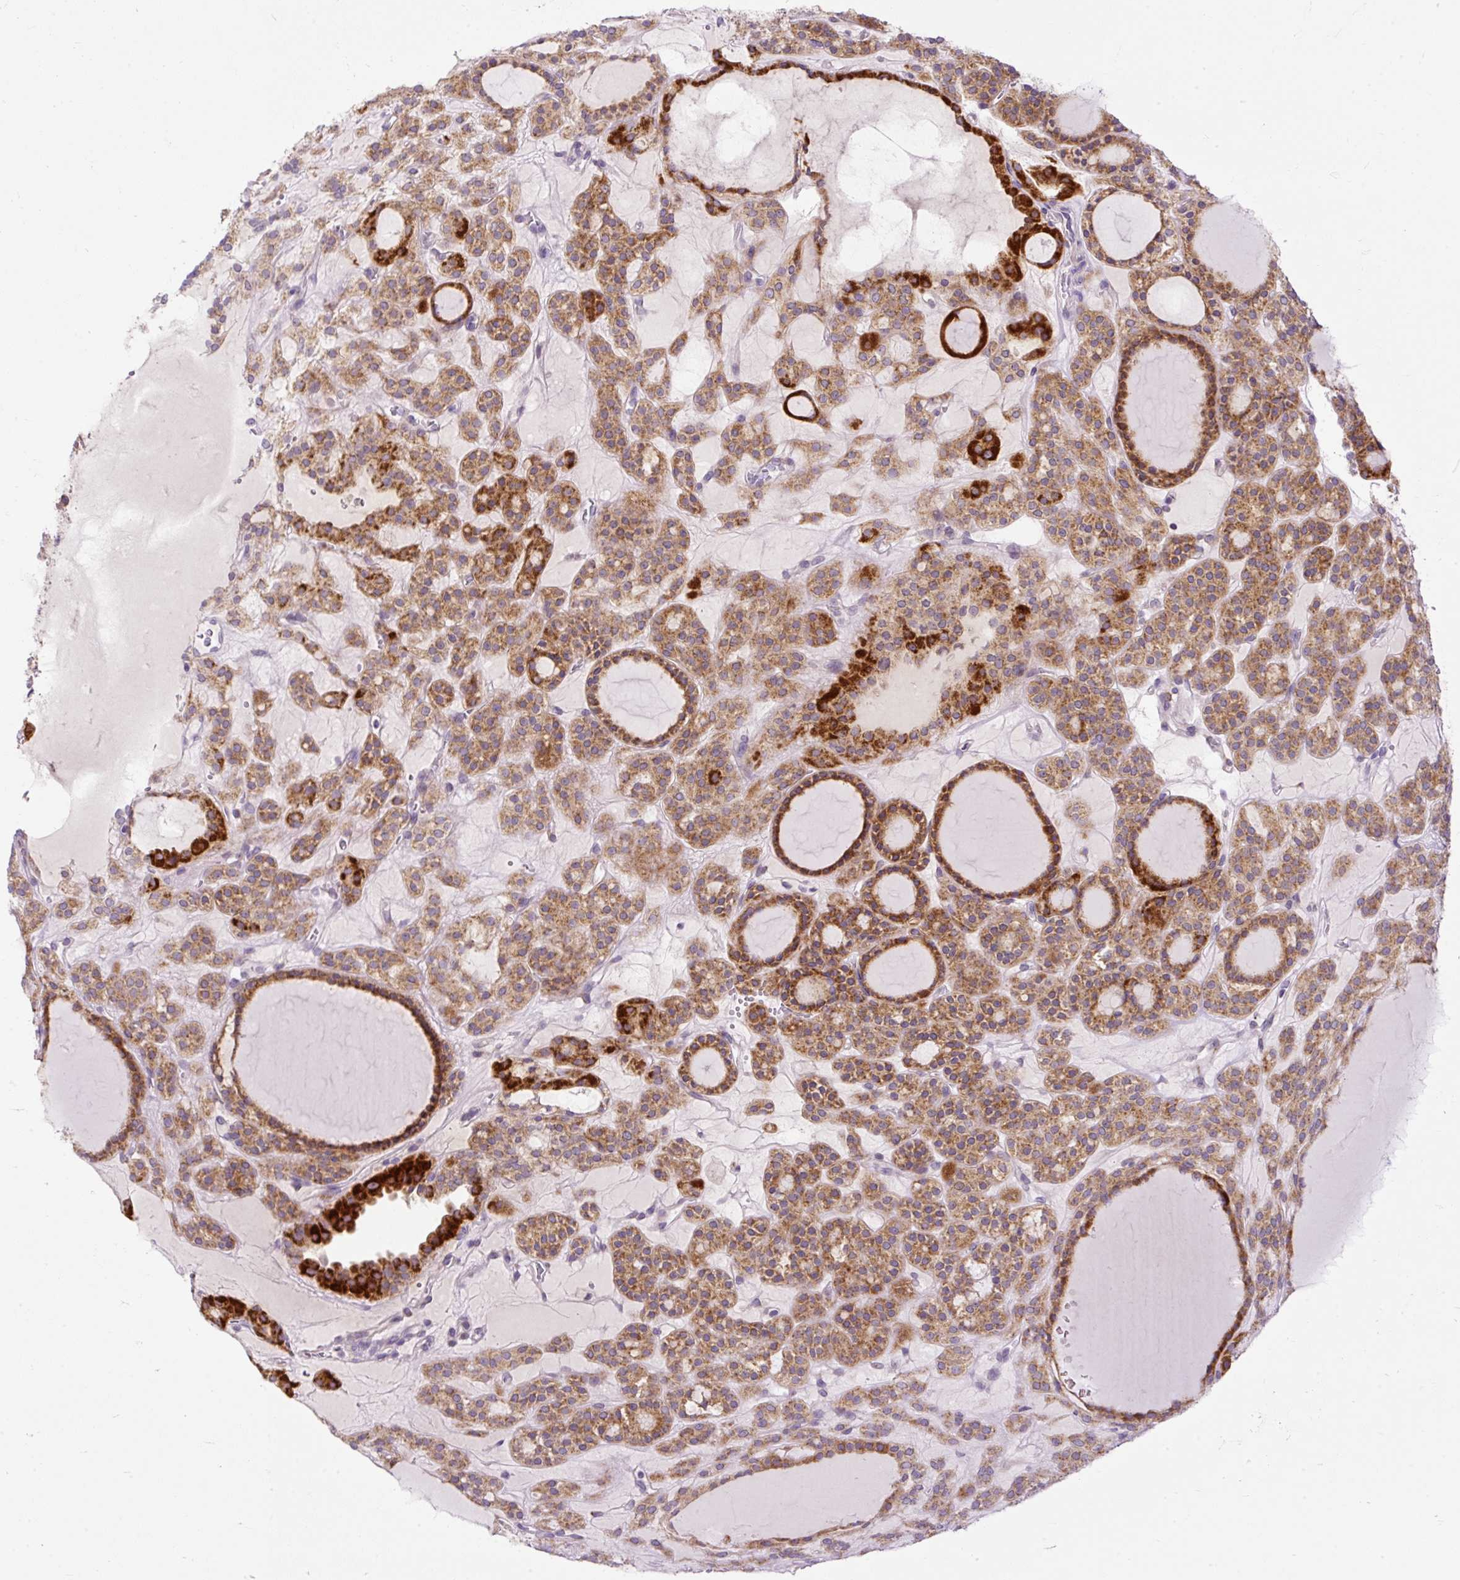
{"staining": {"intensity": "moderate", "quantity": ">75%", "location": "cytoplasmic/membranous"}, "tissue": "thyroid cancer", "cell_type": "Tumor cells", "image_type": "cancer", "snomed": [{"axis": "morphology", "description": "Follicular adenoma carcinoma, NOS"}, {"axis": "topography", "description": "Thyroid gland"}], "caption": "Thyroid cancer (follicular adenoma carcinoma) stained for a protein shows moderate cytoplasmic/membranous positivity in tumor cells.", "gene": "FMC1", "patient": {"sex": "female", "age": 63}}